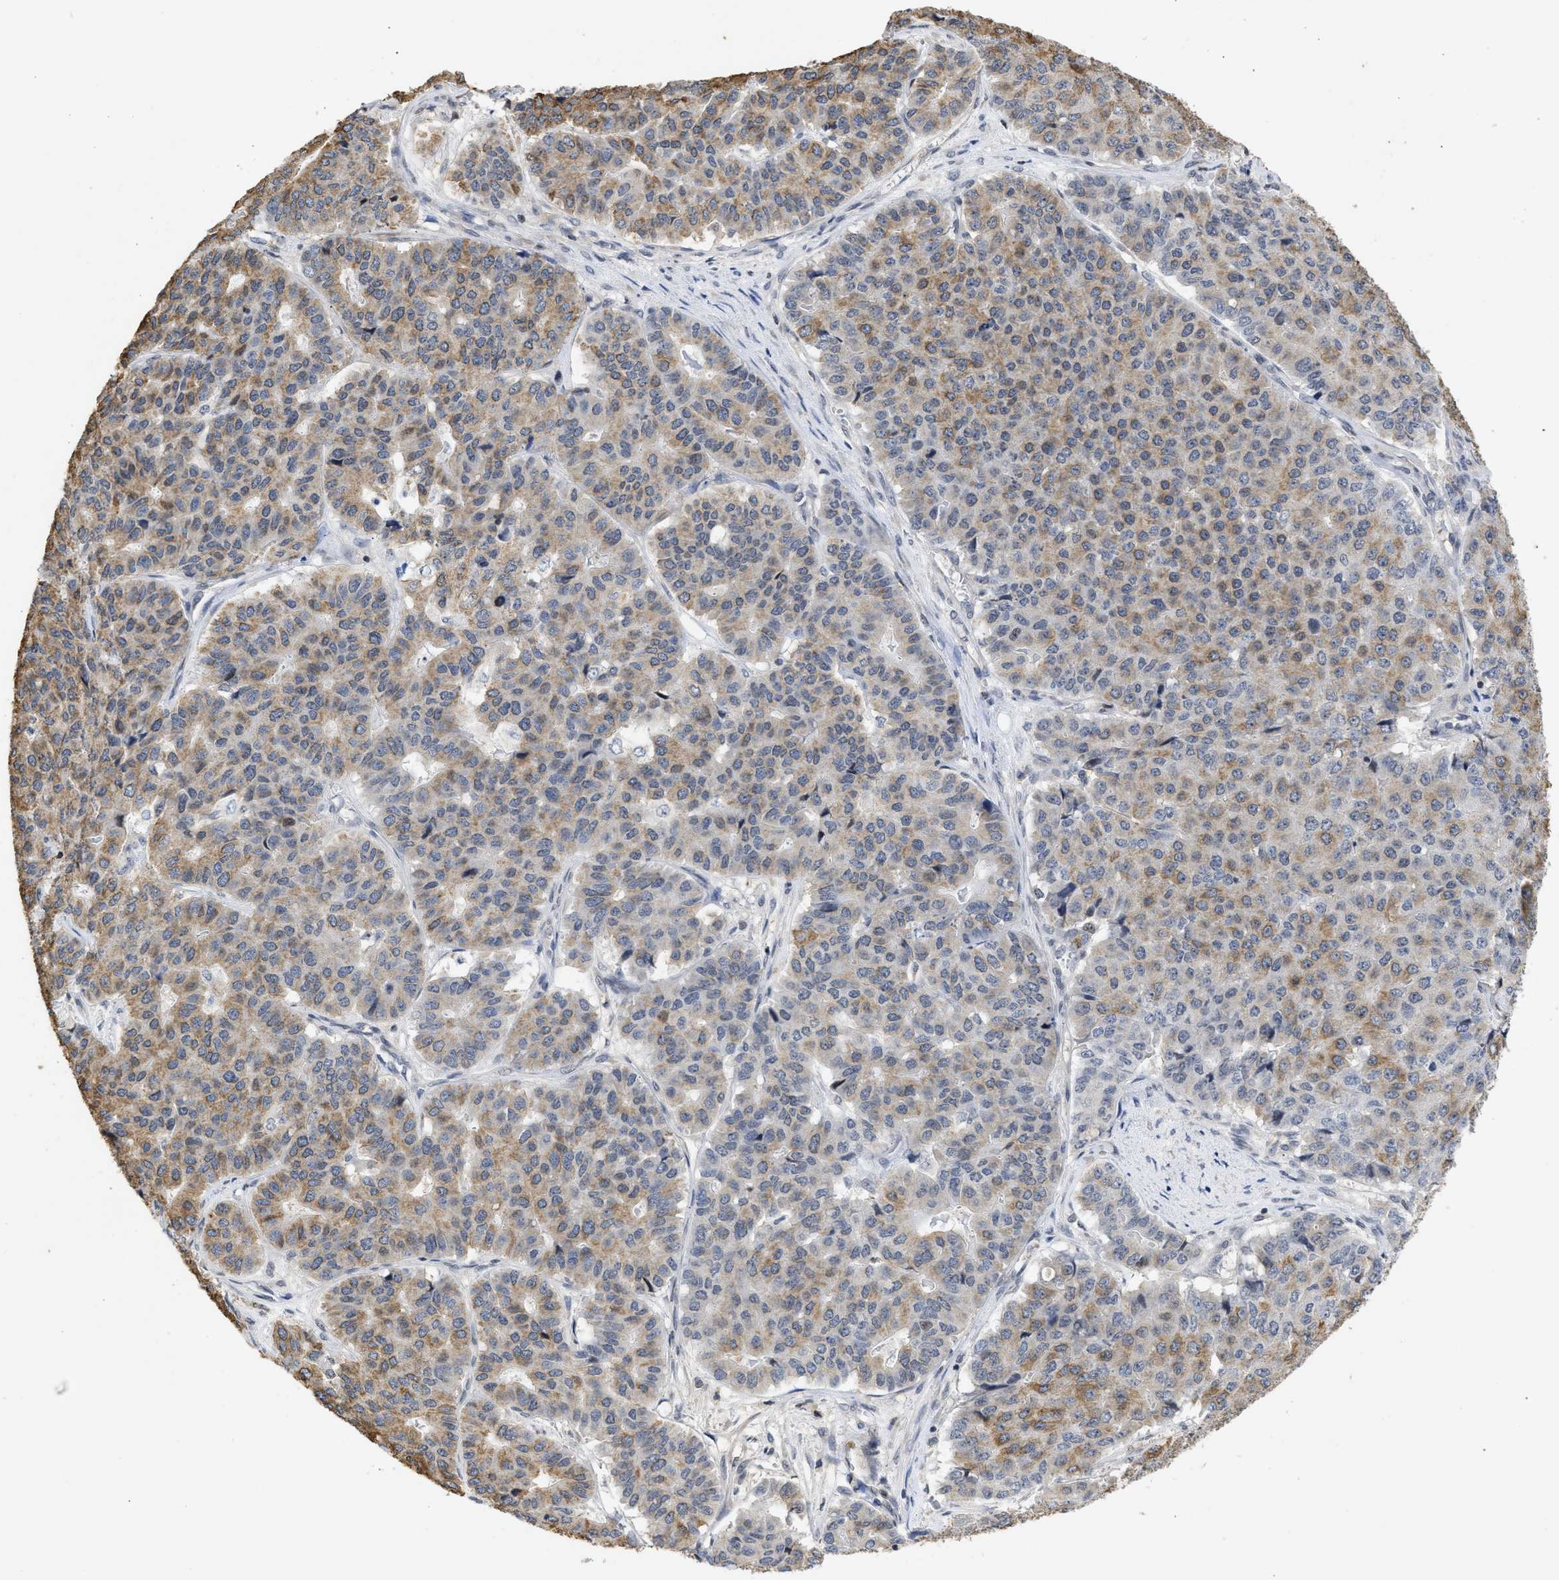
{"staining": {"intensity": "moderate", "quantity": "25%-75%", "location": "cytoplasmic/membranous"}, "tissue": "pancreatic cancer", "cell_type": "Tumor cells", "image_type": "cancer", "snomed": [{"axis": "morphology", "description": "Adenocarcinoma, NOS"}, {"axis": "topography", "description": "Pancreas"}], "caption": "A brown stain highlights moderate cytoplasmic/membranous expression of a protein in pancreatic cancer (adenocarcinoma) tumor cells.", "gene": "ENSG00000142539", "patient": {"sex": "male", "age": 50}}